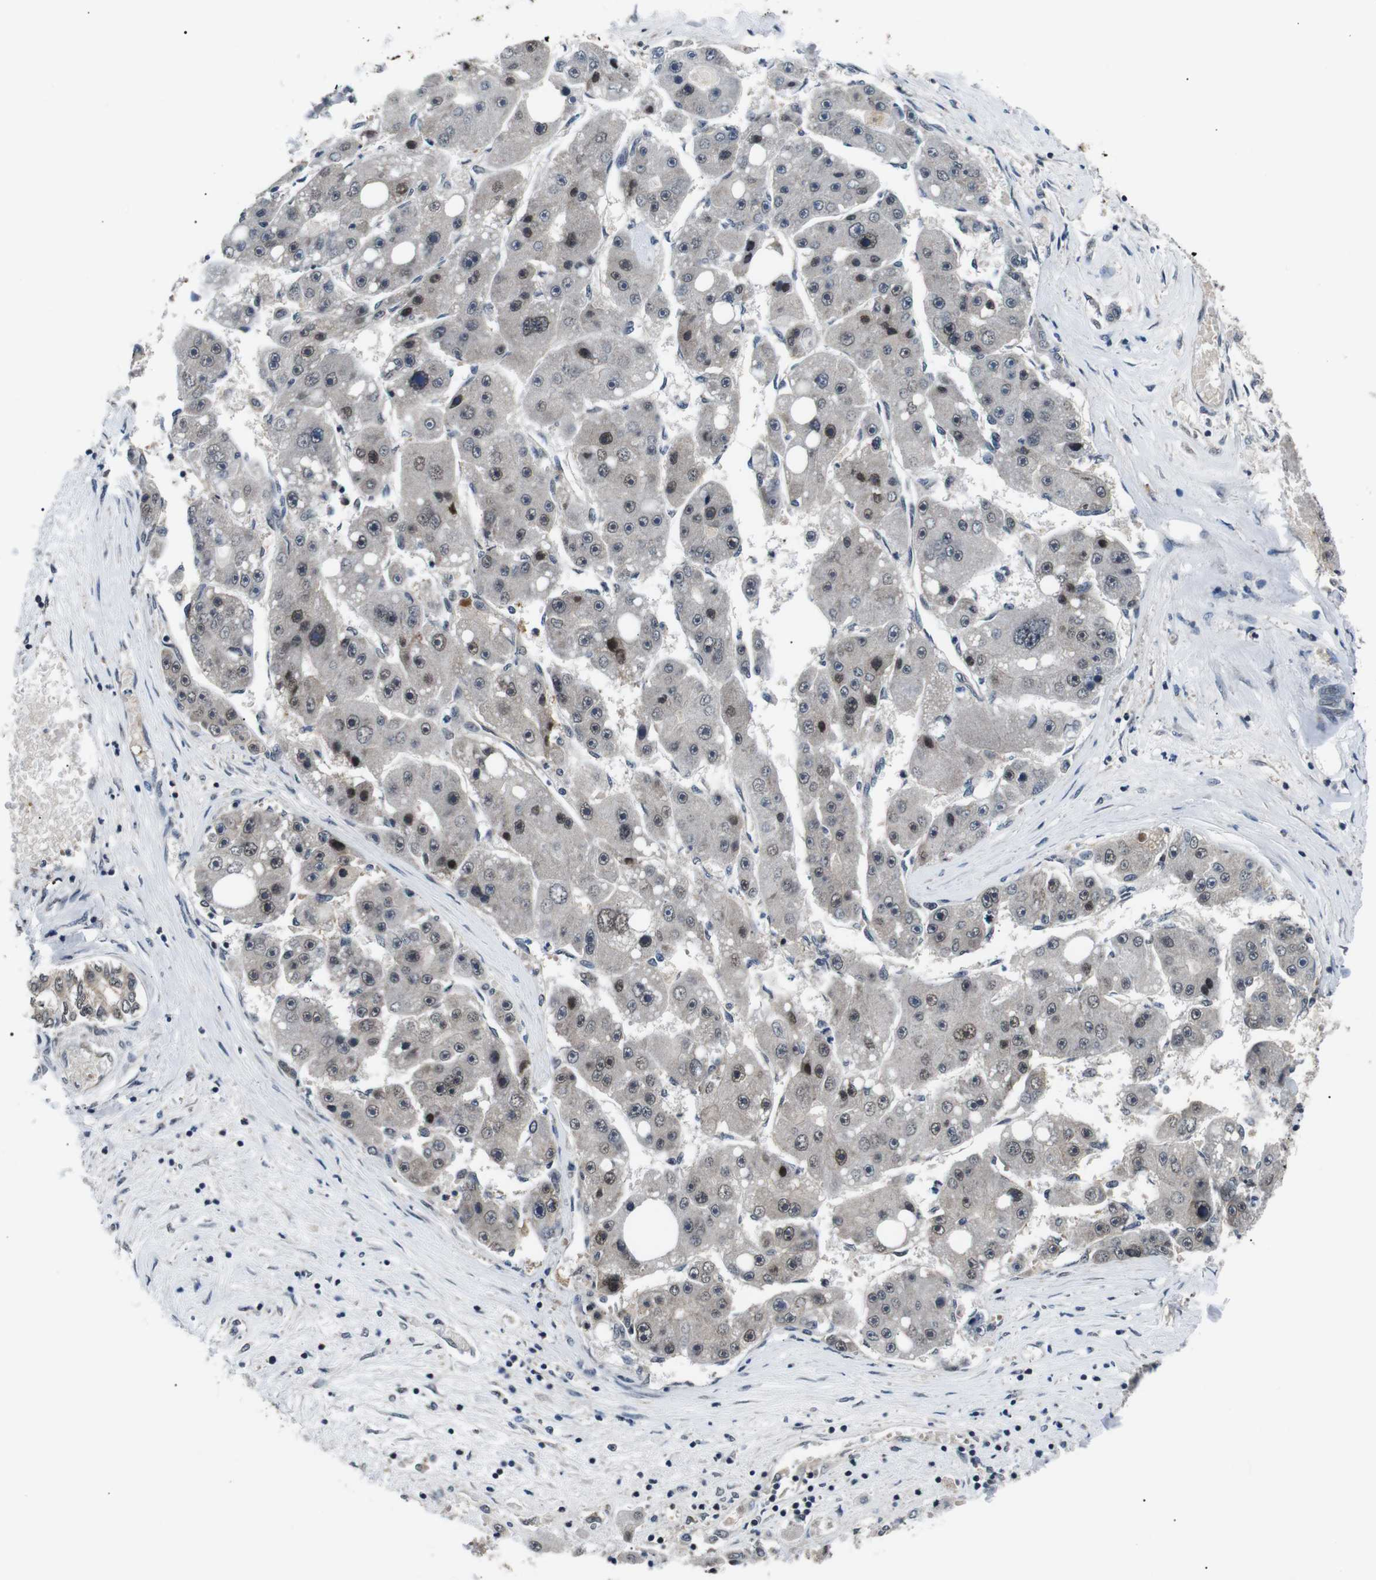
{"staining": {"intensity": "moderate", "quantity": "<25%", "location": "nuclear"}, "tissue": "liver cancer", "cell_type": "Tumor cells", "image_type": "cancer", "snomed": [{"axis": "morphology", "description": "Carcinoma, Hepatocellular, NOS"}, {"axis": "topography", "description": "Liver"}], "caption": "The immunohistochemical stain shows moderate nuclear expression in tumor cells of liver cancer (hepatocellular carcinoma) tissue.", "gene": "SKP1", "patient": {"sex": "female", "age": 61}}